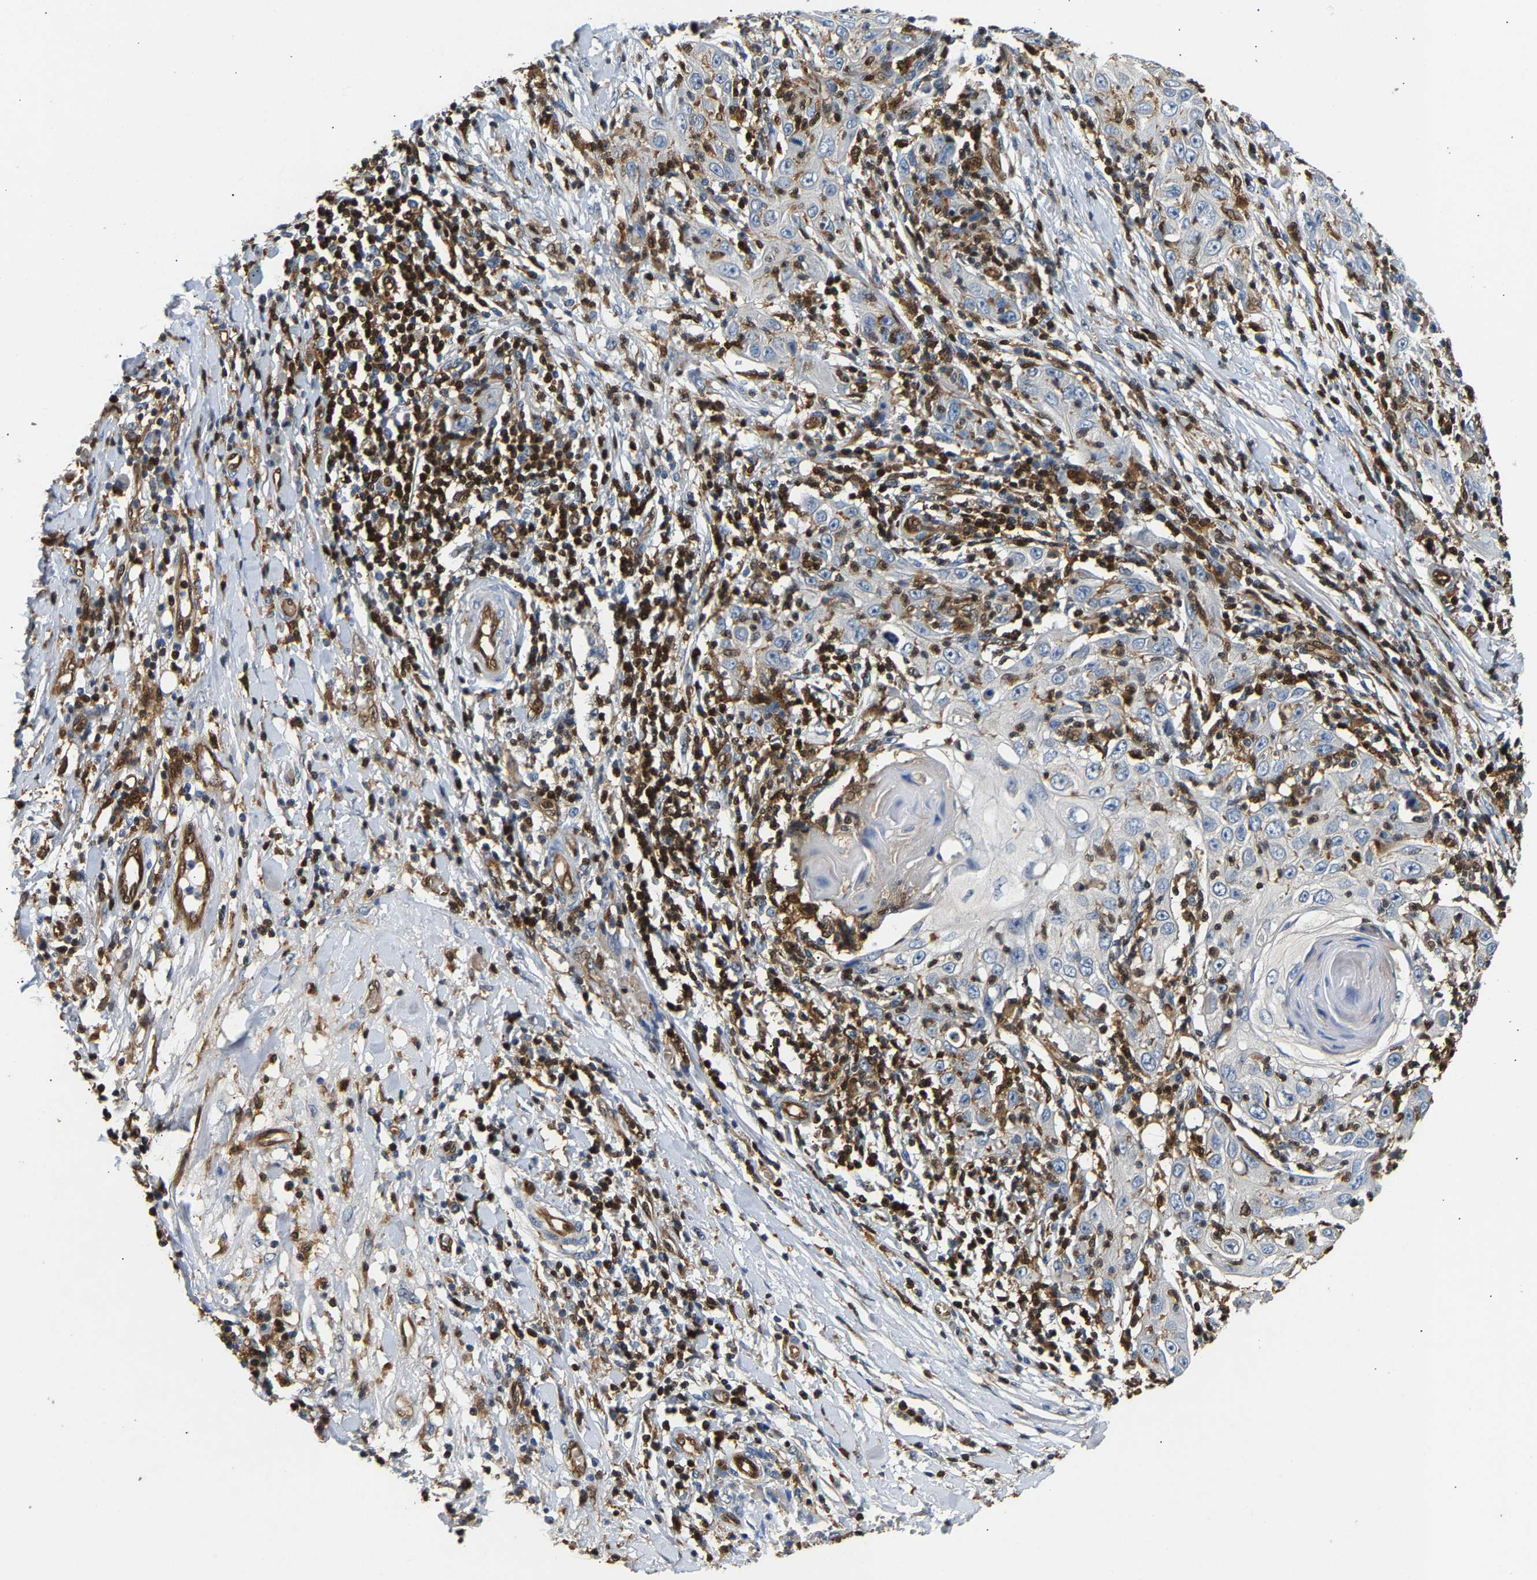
{"staining": {"intensity": "negative", "quantity": "none", "location": "none"}, "tissue": "skin cancer", "cell_type": "Tumor cells", "image_type": "cancer", "snomed": [{"axis": "morphology", "description": "Squamous cell carcinoma, NOS"}, {"axis": "topography", "description": "Skin"}], "caption": "Tumor cells are negative for brown protein staining in skin cancer.", "gene": "GIMAP7", "patient": {"sex": "female", "age": 88}}